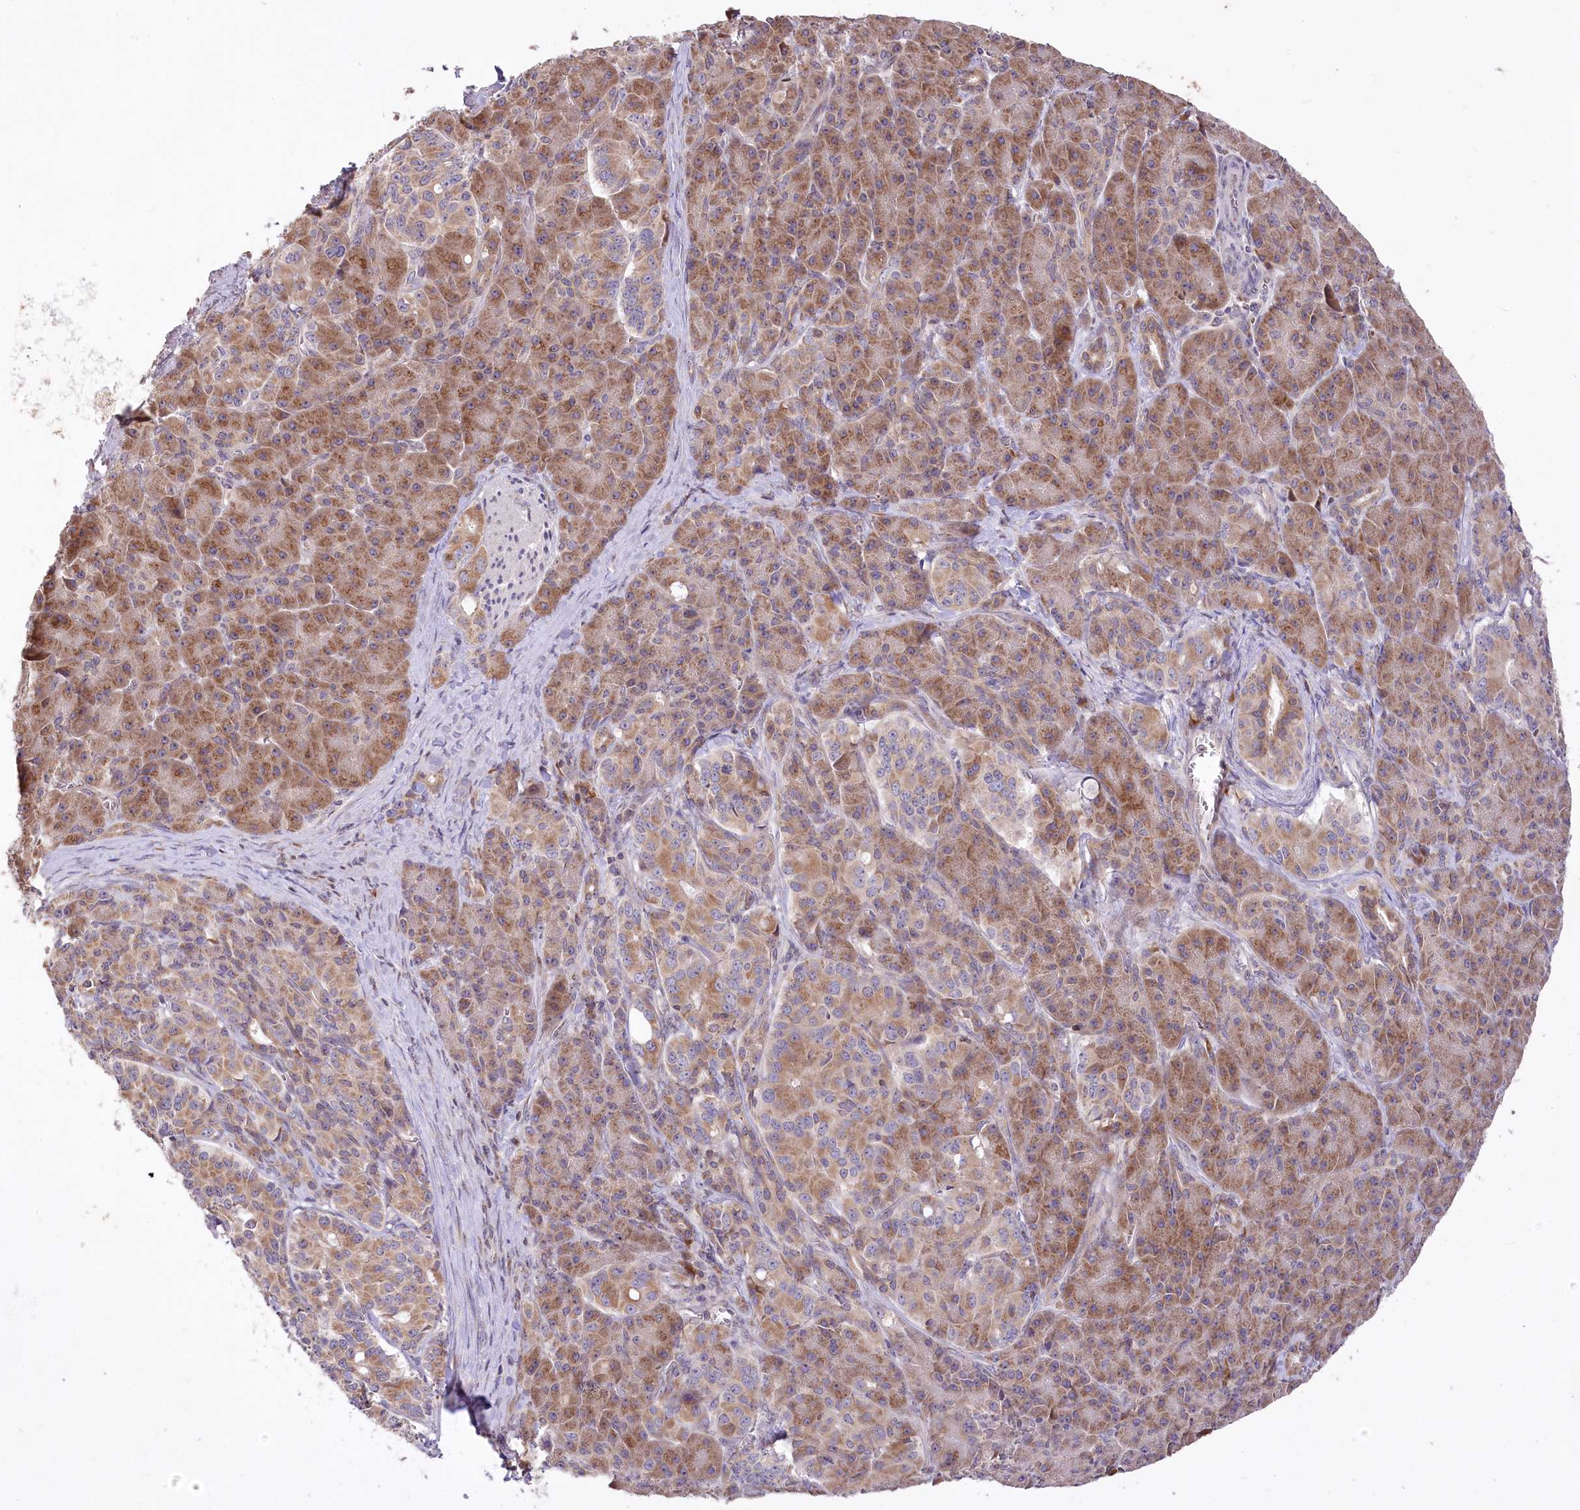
{"staining": {"intensity": "moderate", "quantity": ">75%", "location": "cytoplasmic/membranous"}, "tissue": "pancreatic cancer", "cell_type": "Tumor cells", "image_type": "cancer", "snomed": [{"axis": "morphology", "description": "Adenocarcinoma, NOS"}, {"axis": "topography", "description": "Pancreas"}], "caption": "This image reveals IHC staining of human adenocarcinoma (pancreatic), with medium moderate cytoplasmic/membranous positivity in about >75% of tumor cells.", "gene": "STT3B", "patient": {"sex": "female", "age": 74}}